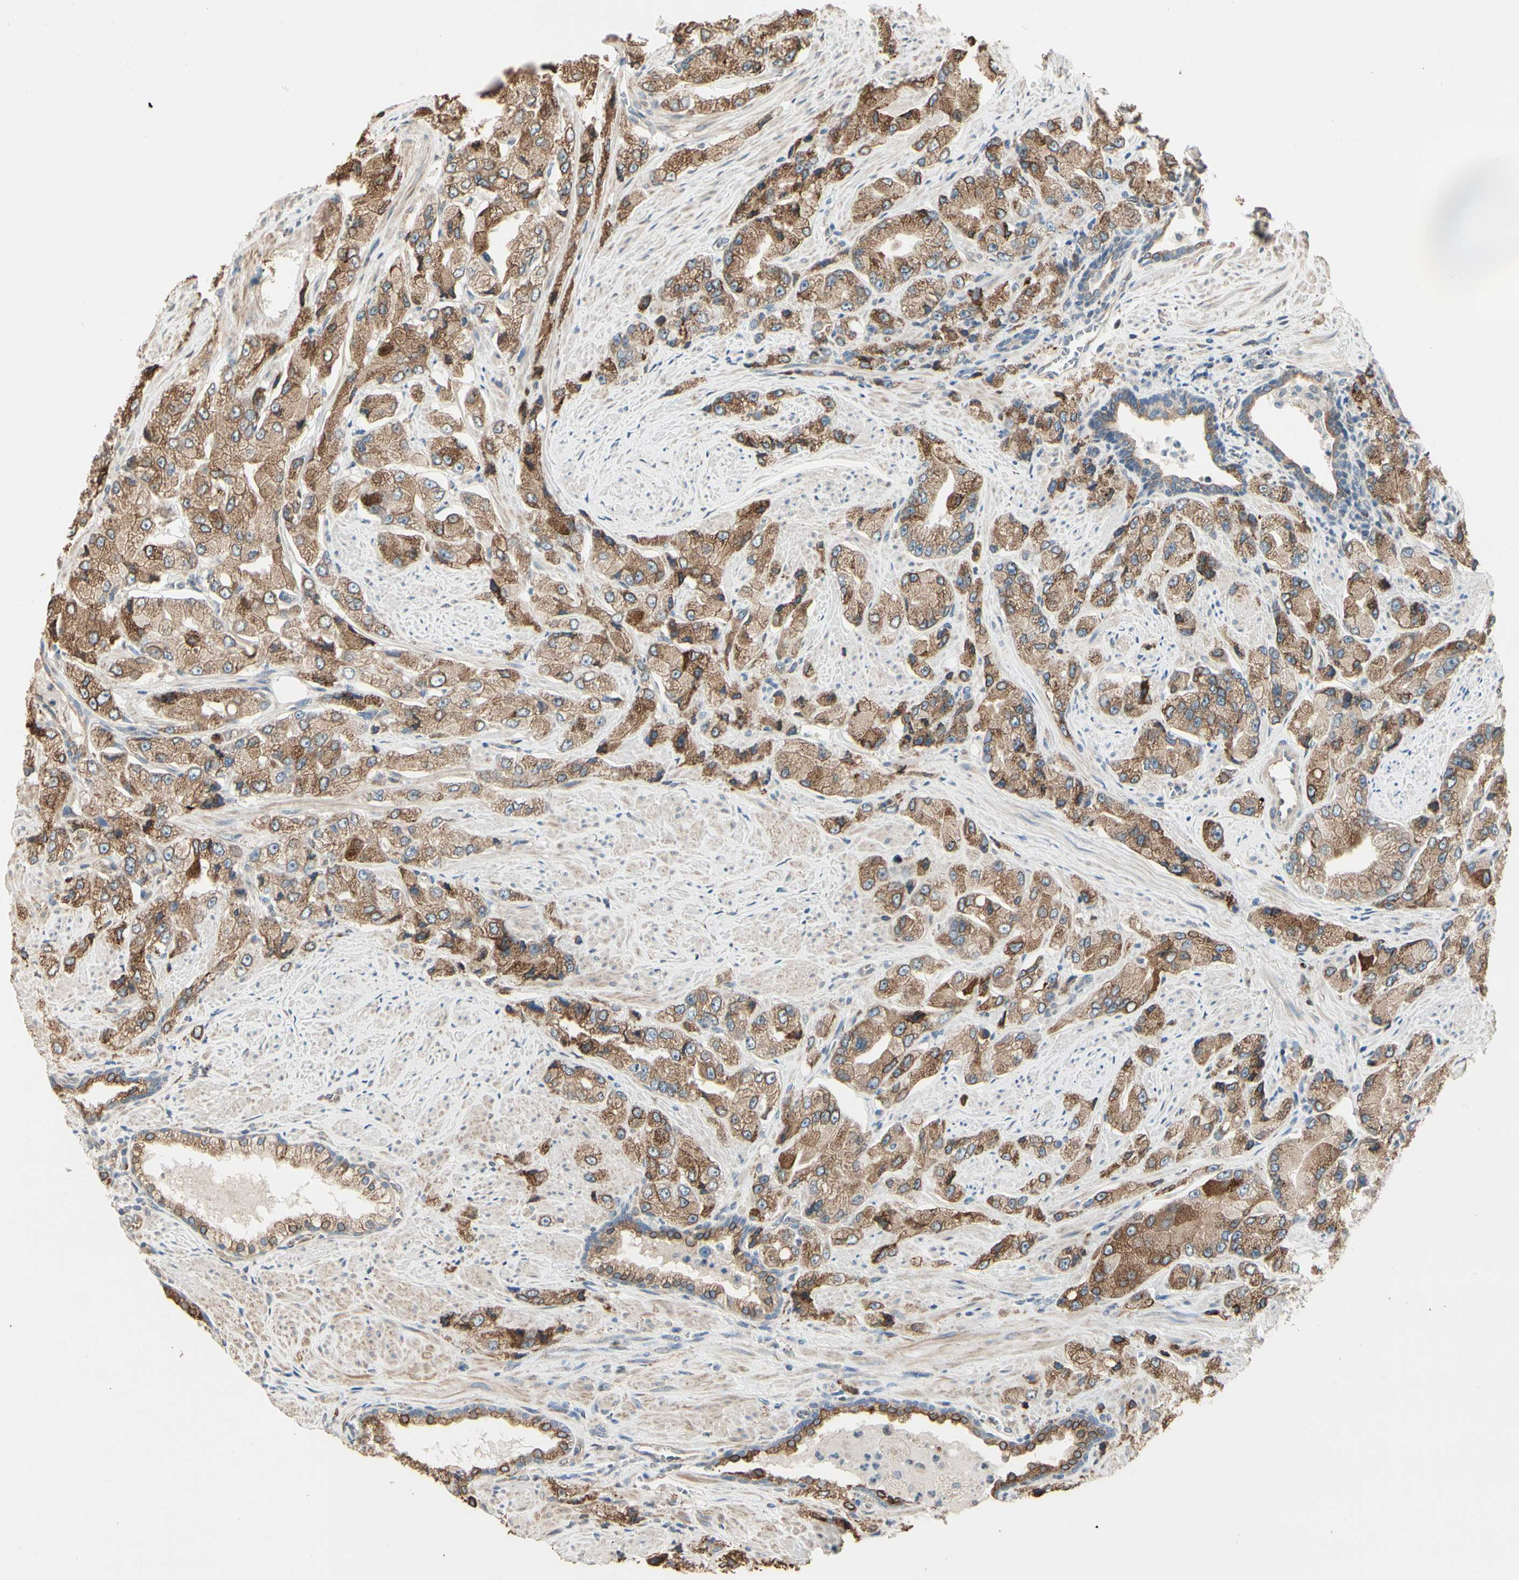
{"staining": {"intensity": "moderate", "quantity": ">75%", "location": "cytoplasmic/membranous"}, "tissue": "prostate cancer", "cell_type": "Tumor cells", "image_type": "cancer", "snomed": [{"axis": "morphology", "description": "Adenocarcinoma, High grade"}, {"axis": "topography", "description": "Prostate"}], "caption": "This is an image of IHC staining of prostate cancer, which shows moderate staining in the cytoplasmic/membranous of tumor cells.", "gene": "NUCB2", "patient": {"sex": "male", "age": 58}}